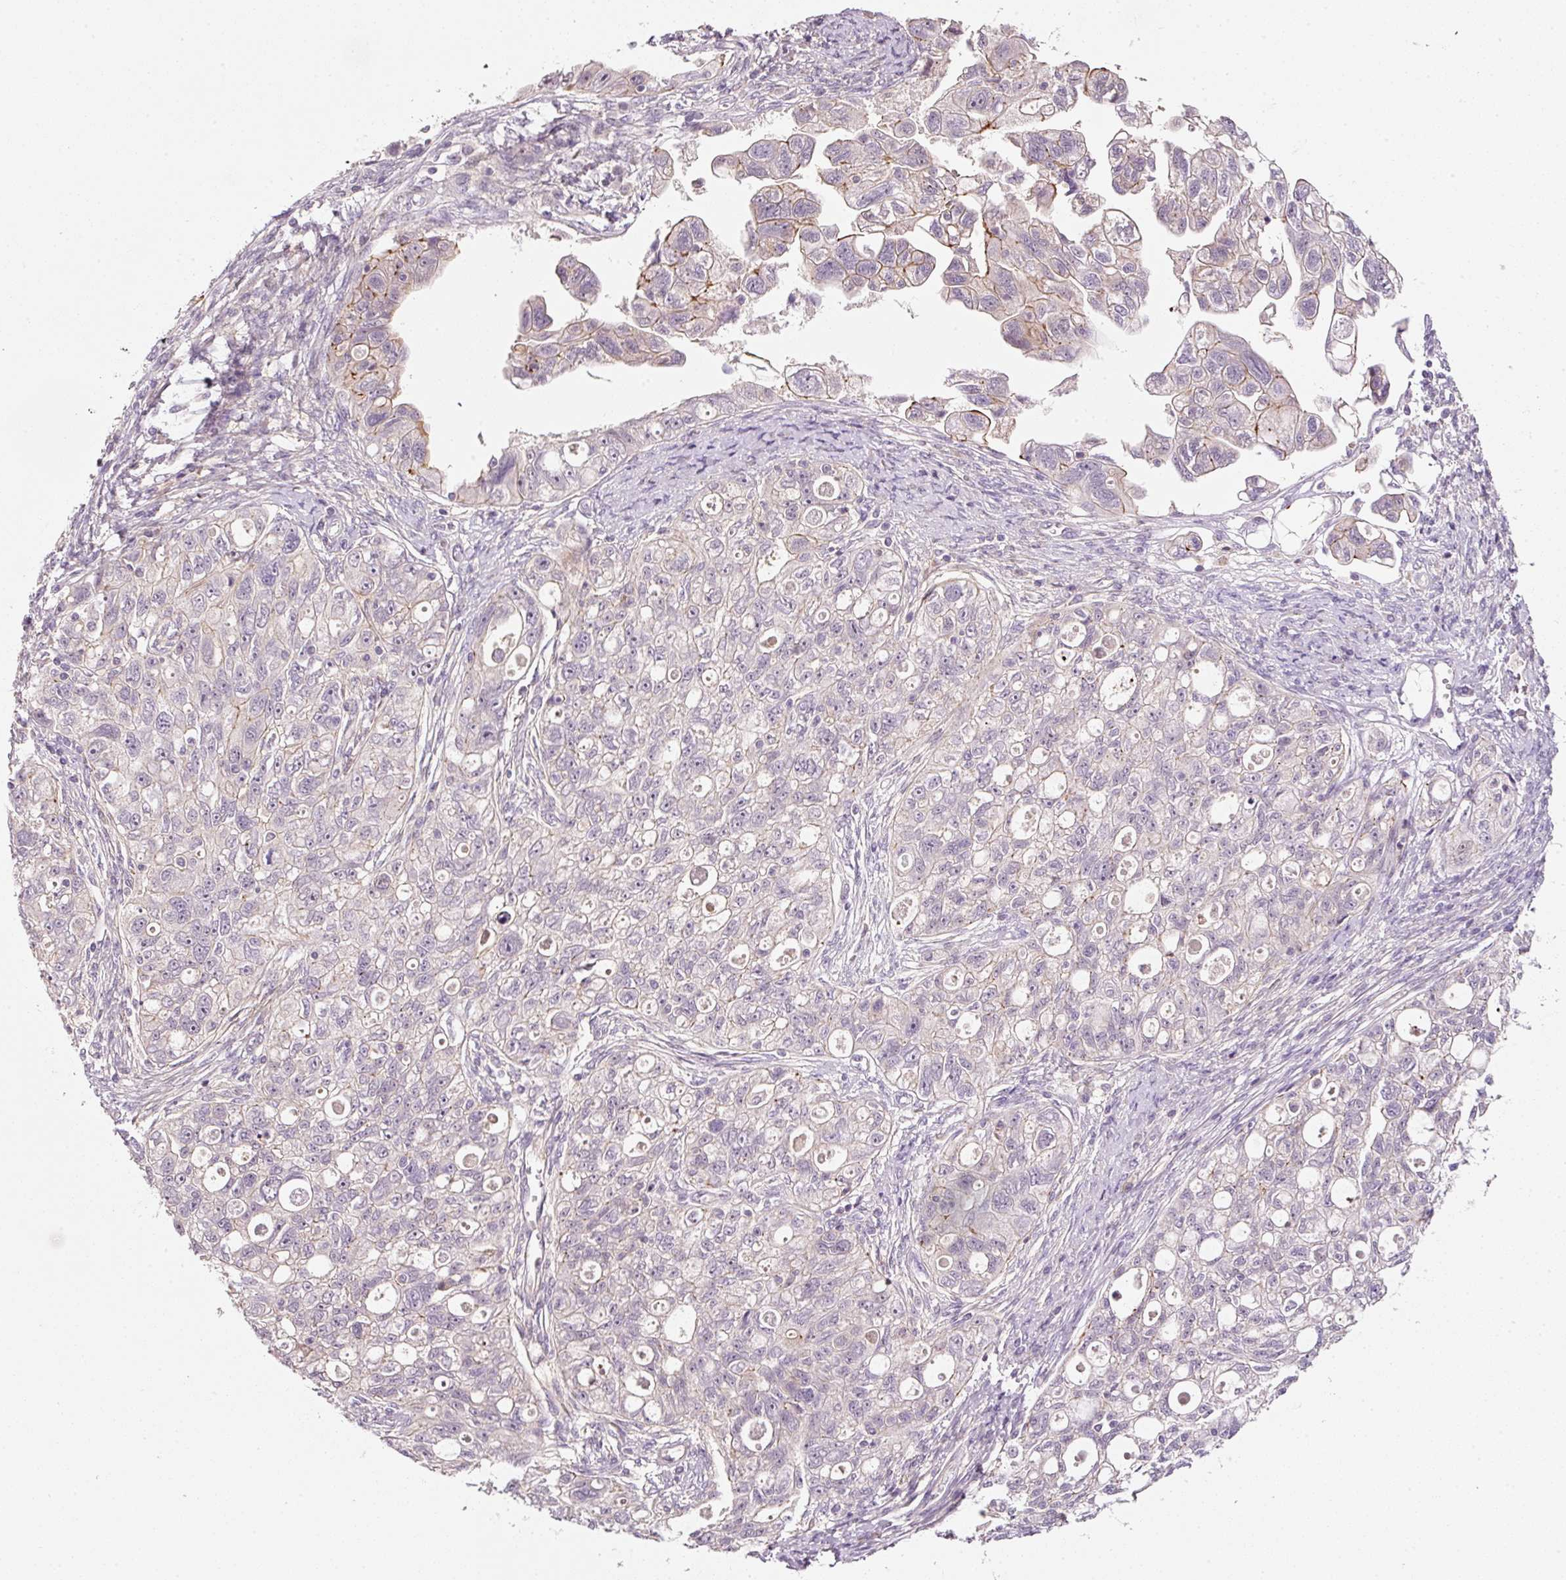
{"staining": {"intensity": "moderate", "quantity": "<25%", "location": "cytoplasmic/membranous"}, "tissue": "ovarian cancer", "cell_type": "Tumor cells", "image_type": "cancer", "snomed": [{"axis": "morphology", "description": "Carcinoma, NOS"}, {"axis": "morphology", "description": "Cystadenocarcinoma, serous, NOS"}, {"axis": "topography", "description": "Ovary"}], "caption": "Carcinoma (ovarian) tissue displays moderate cytoplasmic/membranous positivity in approximately <25% of tumor cells, visualized by immunohistochemistry. The staining was performed using DAB to visualize the protein expression in brown, while the nuclei were stained in blue with hematoxylin (Magnification: 20x).", "gene": "TIRAP", "patient": {"sex": "female", "age": 69}}